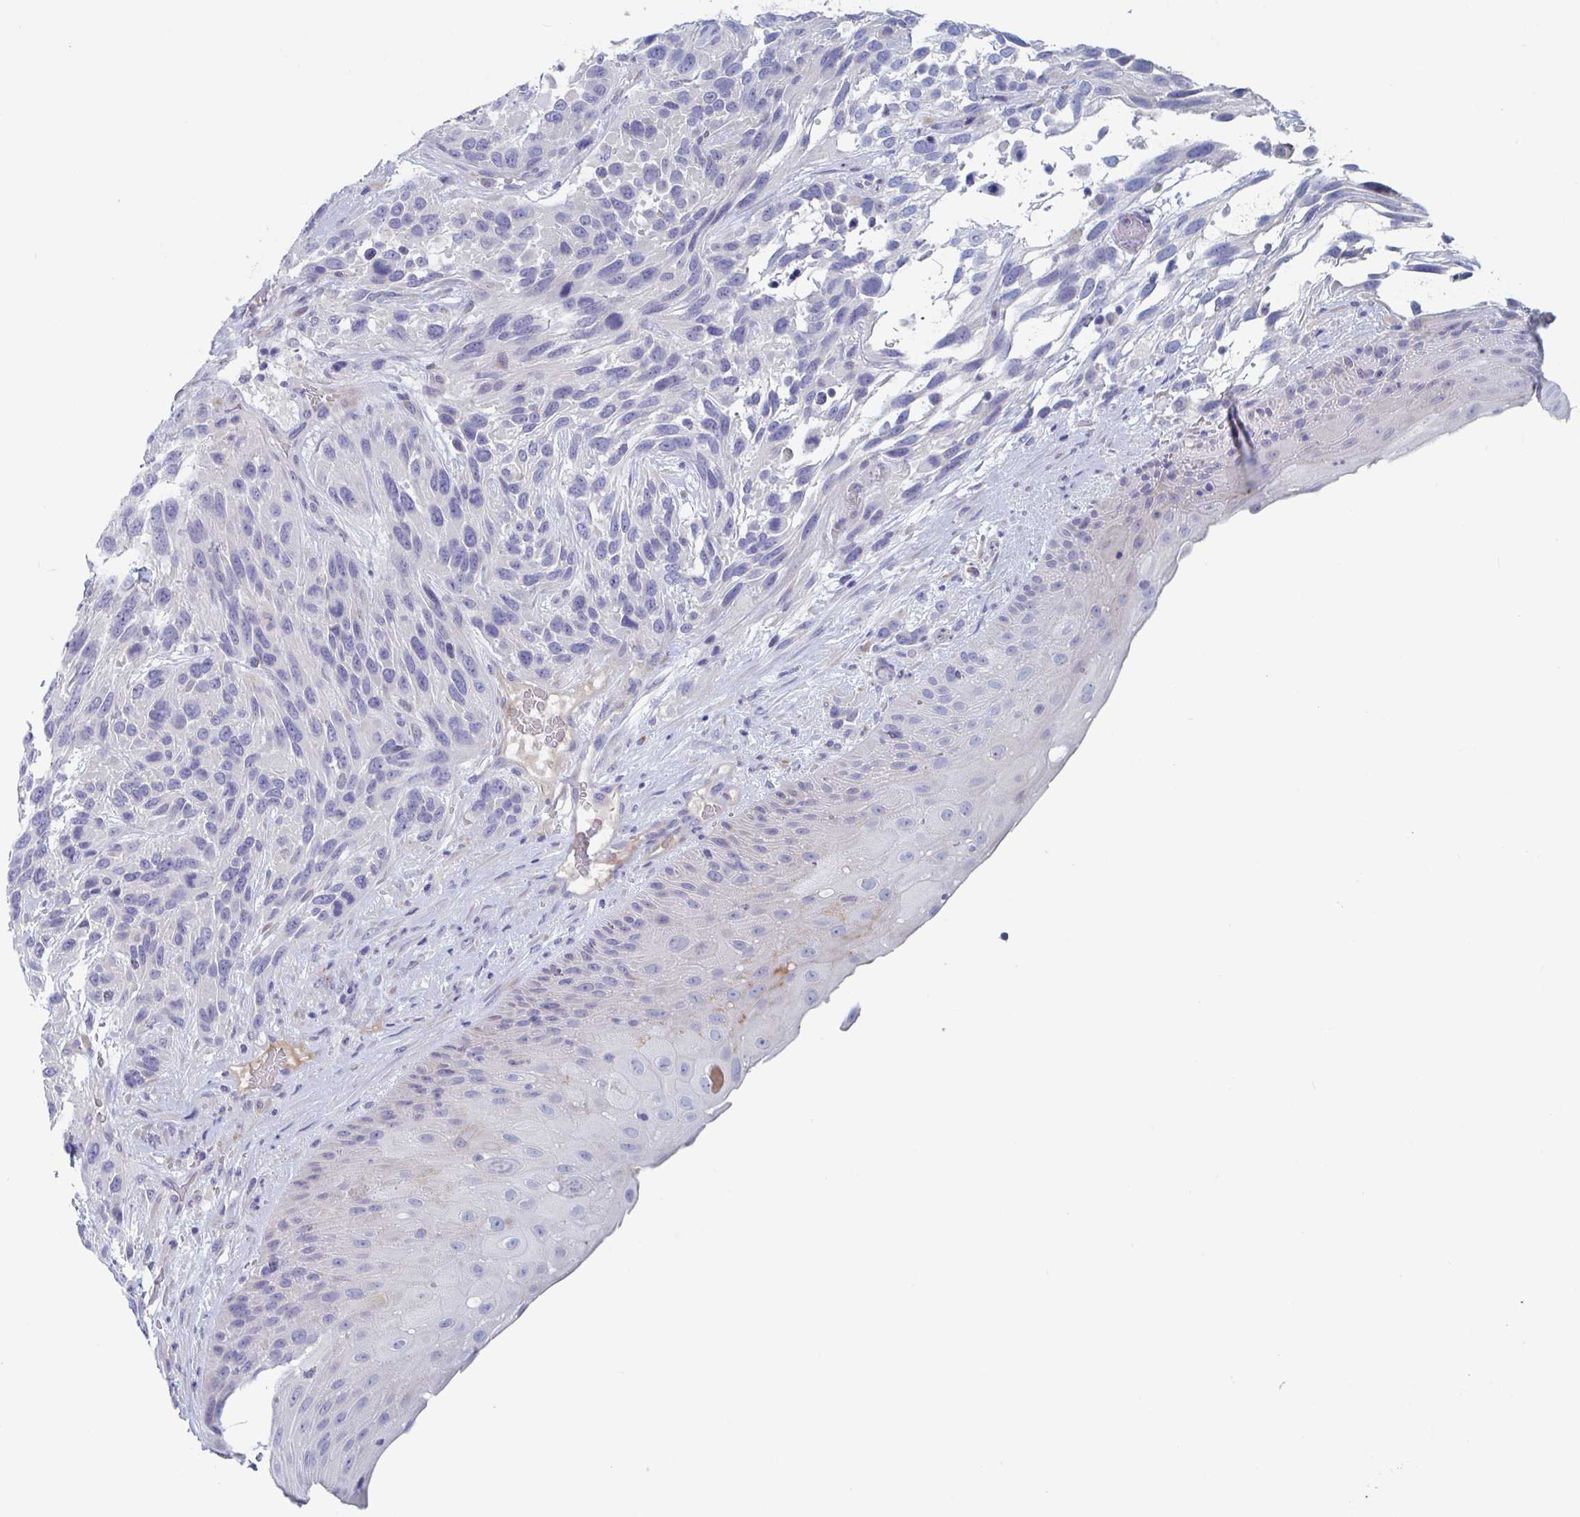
{"staining": {"intensity": "negative", "quantity": "none", "location": "none"}, "tissue": "urothelial cancer", "cell_type": "Tumor cells", "image_type": "cancer", "snomed": [{"axis": "morphology", "description": "Urothelial carcinoma, High grade"}, {"axis": "topography", "description": "Urinary bladder"}], "caption": "This is an immunohistochemistry (IHC) micrograph of human urothelial cancer. There is no staining in tumor cells.", "gene": "NT5C3B", "patient": {"sex": "female", "age": 70}}